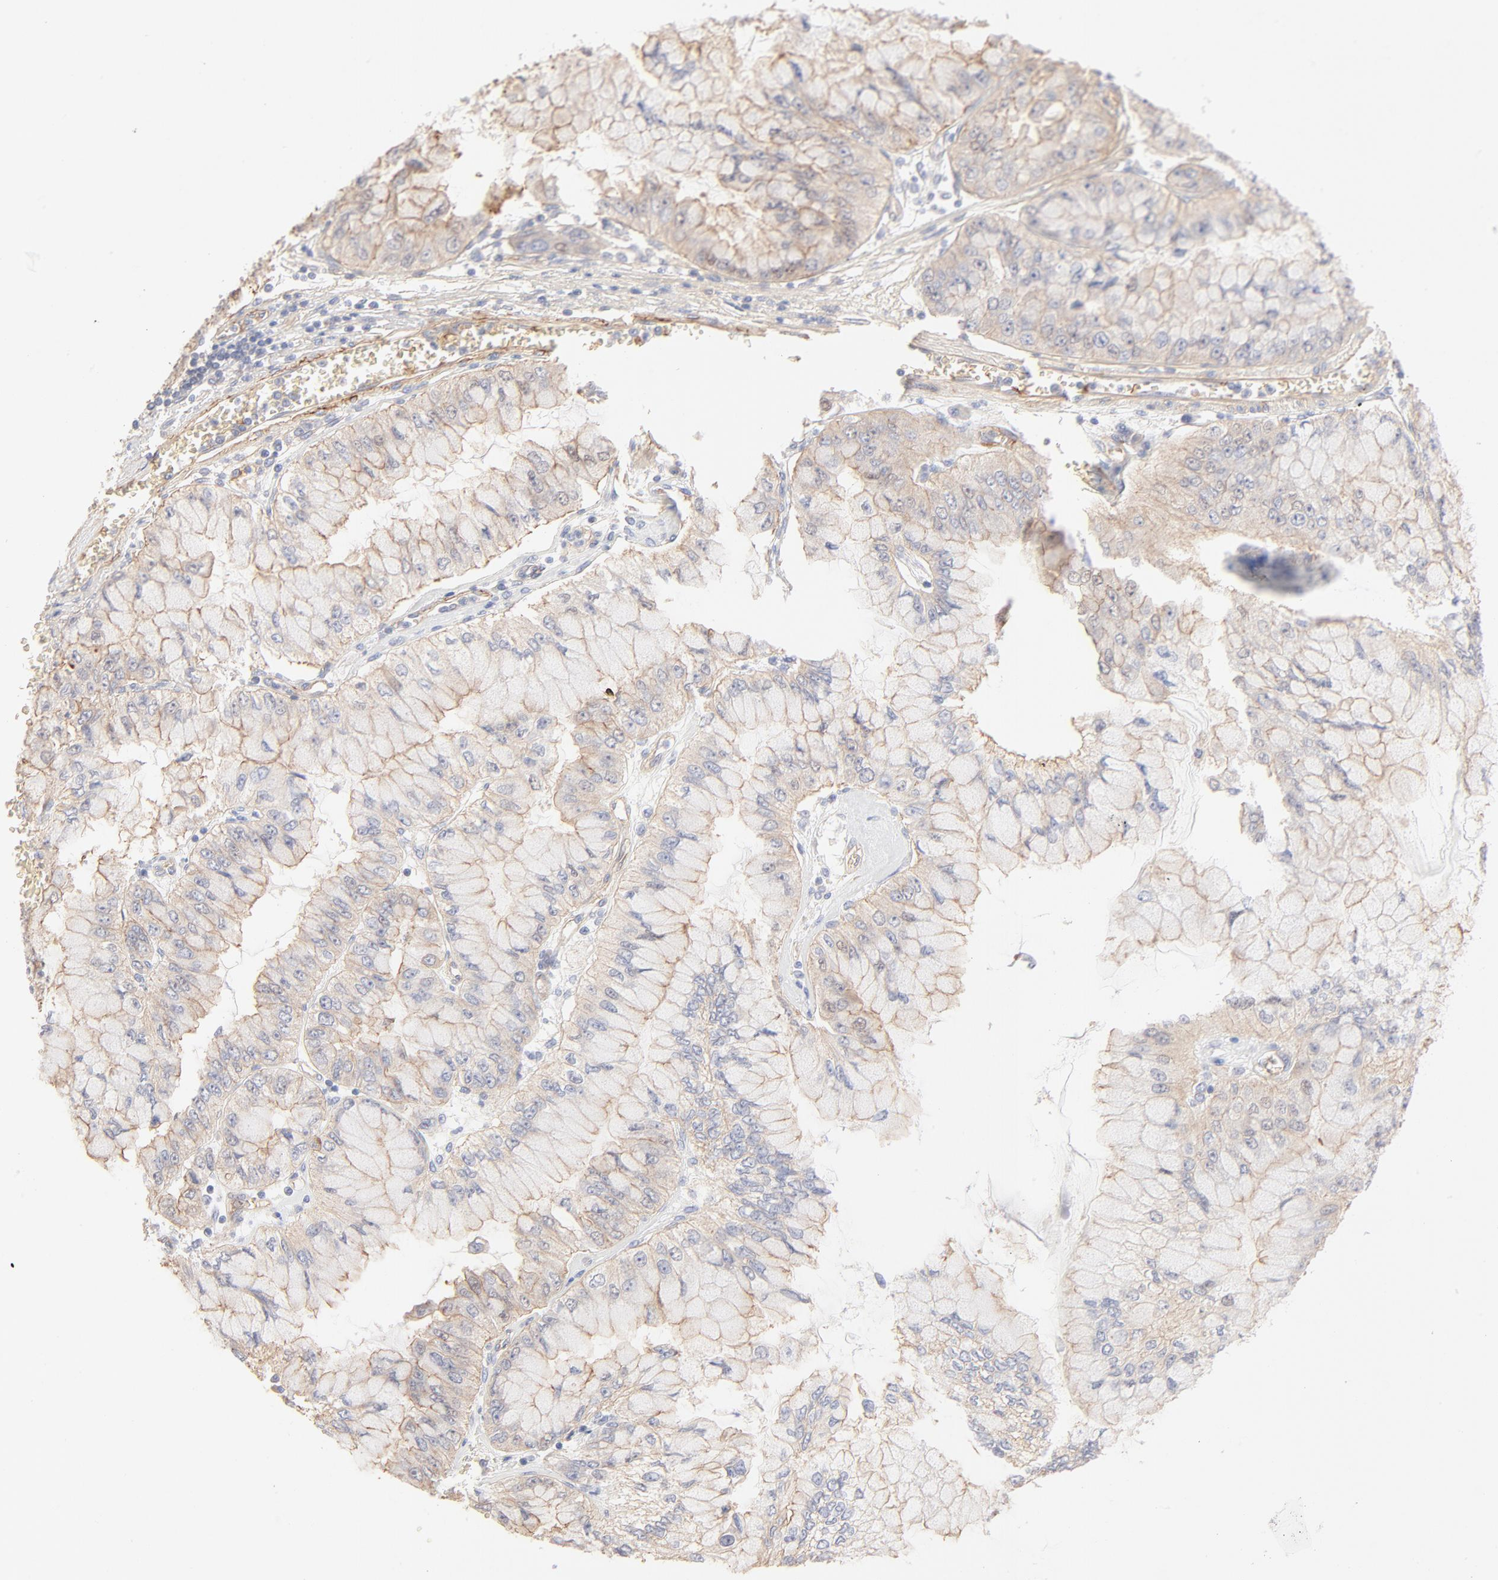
{"staining": {"intensity": "weak", "quantity": "25%-75%", "location": "cytoplasmic/membranous"}, "tissue": "liver cancer", "cell_type": "Tumor cells", "image_type": "cancer", "snomed": [{"axis": "morphology", "description": "Cholangiocarcinoma"}, {"axis": "topography", "description": "Liver"}], "caption": "Cholangiocarcinoma (liver) stained for a protein (brown) exhibits weak cytoplasmic/membranous positive expression in approximately 25%-75% of tumor cells.", "gene": "SPTB", "patient": {"sex": "female", "age": 79}}